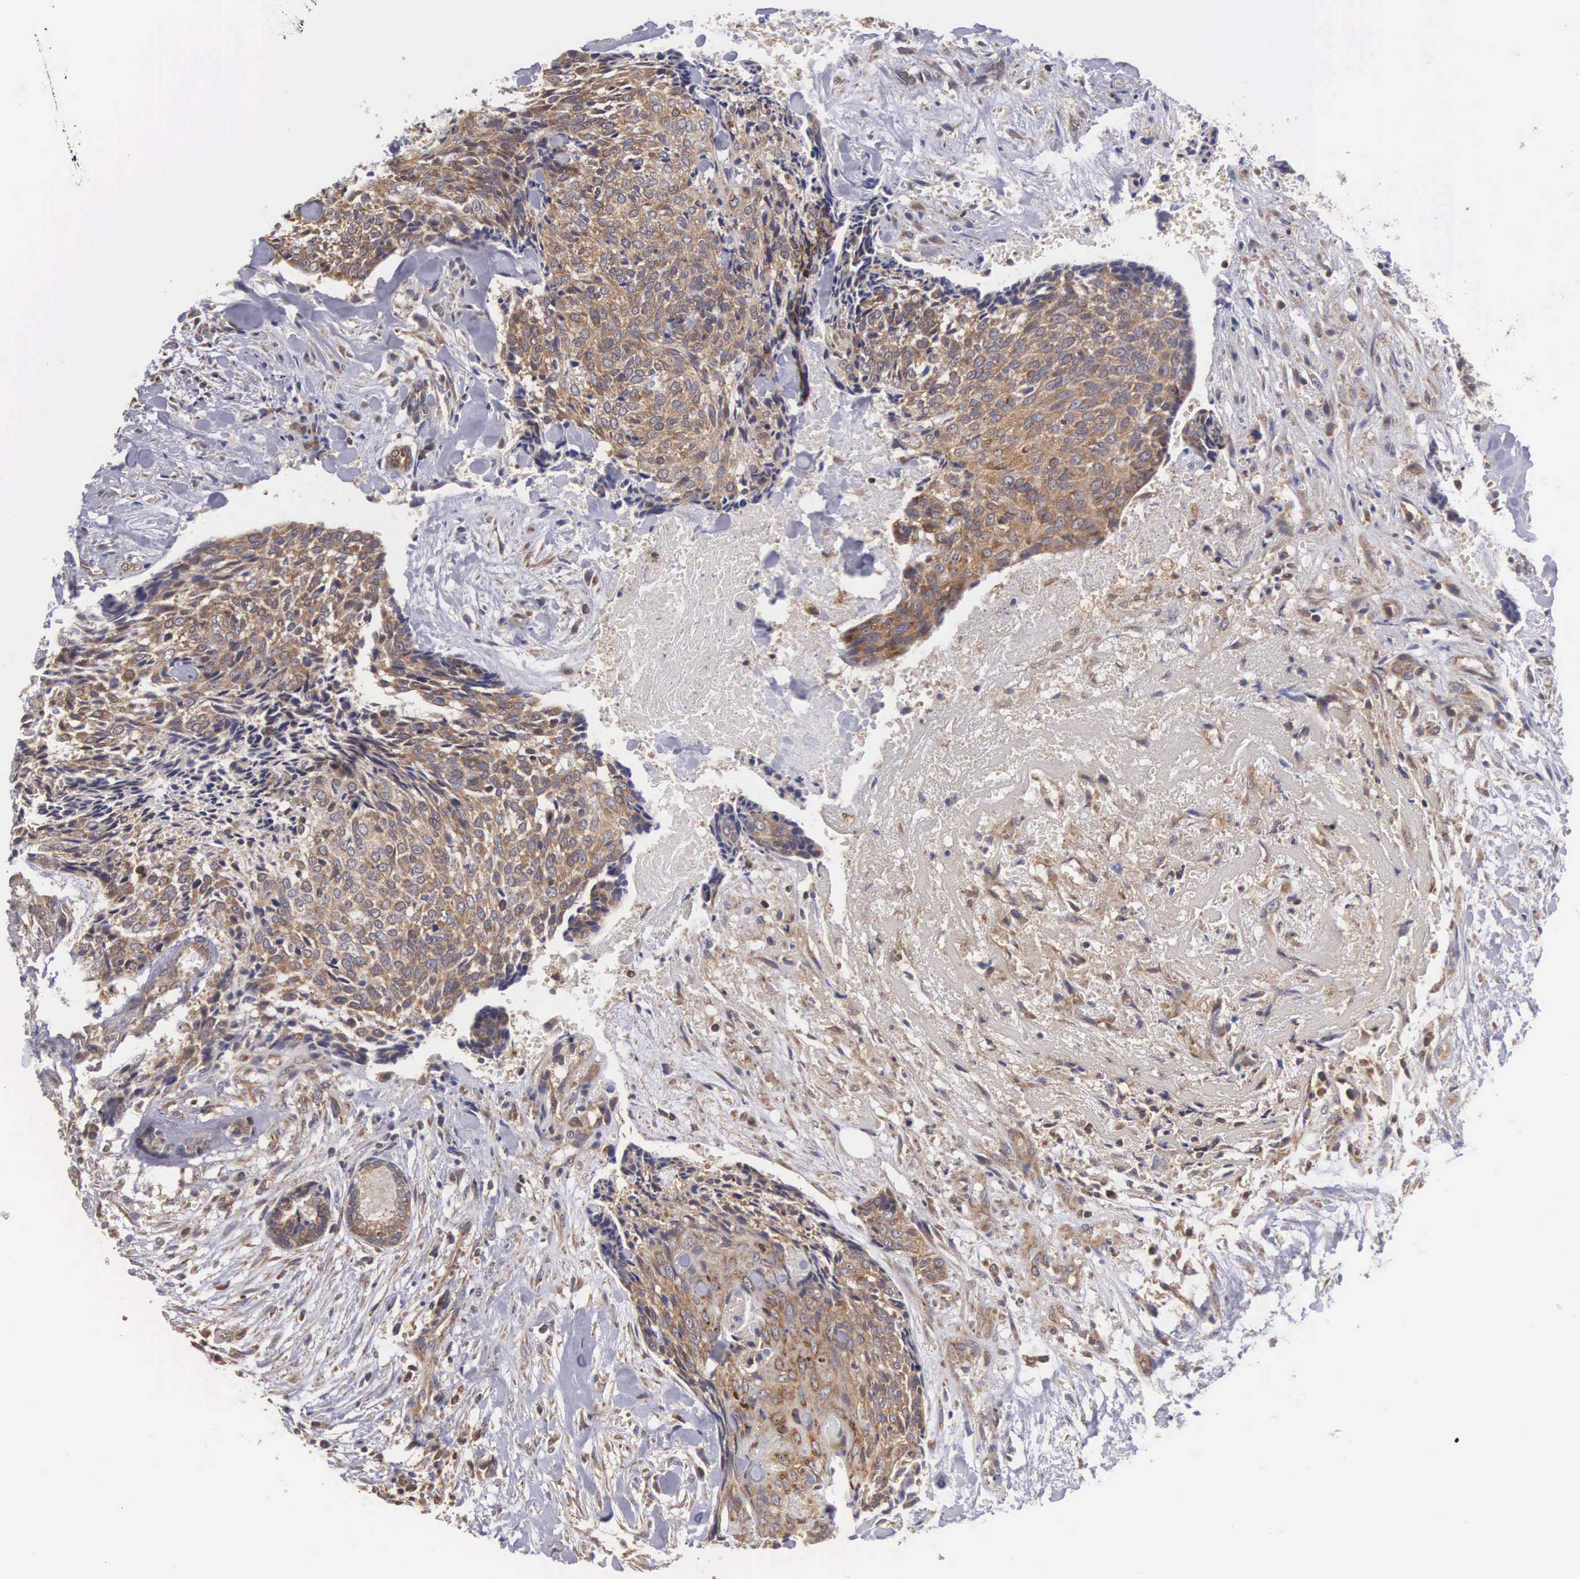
{"staining": {"intensity": "moderate", "quantity": ">75%", "location": "cytoplasmic/membranous"}, "tissue": "head and neck cancer", "cell_type": "Tumor cells", "image_type": "cancer", "snomed": [{"axis": "morphology", "description": "Squamous cell carcinoma, NOS"}, {"axis": "topography", "description": "Salivary gland"}, {"axis": "topography", "description": "Head-Neck"}], "caption": "Human head and neck cancer stained with a brown dye displays moderate cytoplasmic/membranous positive positivity in about >75% of tumor cells.", "gene": "DHRS1", "patient": {"sex": "male", "age": 70}}